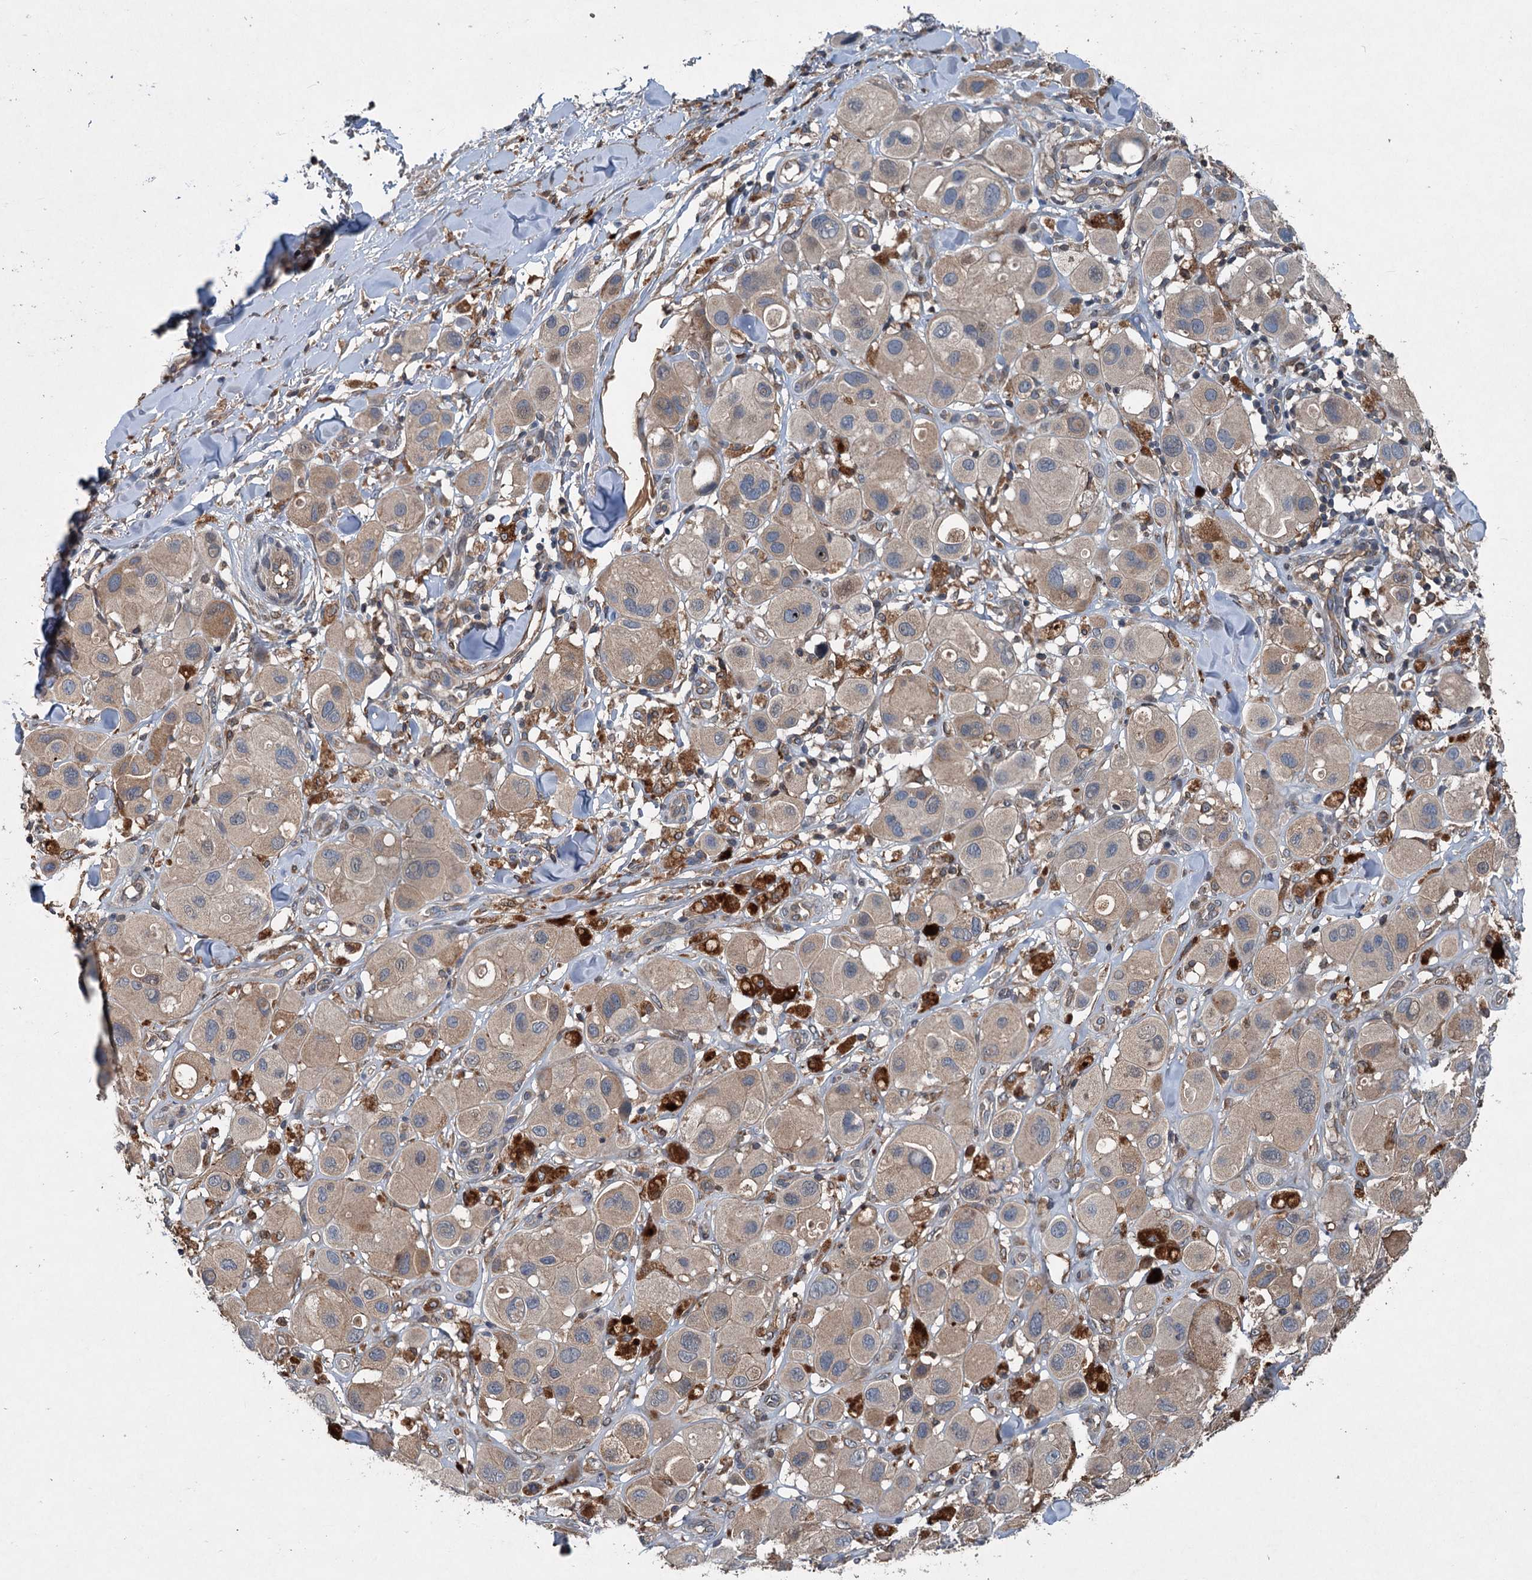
{"staining": {"intensity": "weak", "quantity": "25%-75%", "location": "cytoplasmic/membranous"}, "tissue": "melanoma", "cell_type": "Tumor cells", "image_type": "cancer", "snomed": [{"axis": "morphology", "description": "Malignant melanoma, Metastatic site"}, {"axis": "topography", "description": "Skin"}], "caption": "Weak cytoplasmic/membranous protein positivity is seen in approximately 25%-75% of tumor cells in malignant melanoma (metastatic site).", "gene": "TAPBPL", "patient": {"sex": "male", "age": 41}}